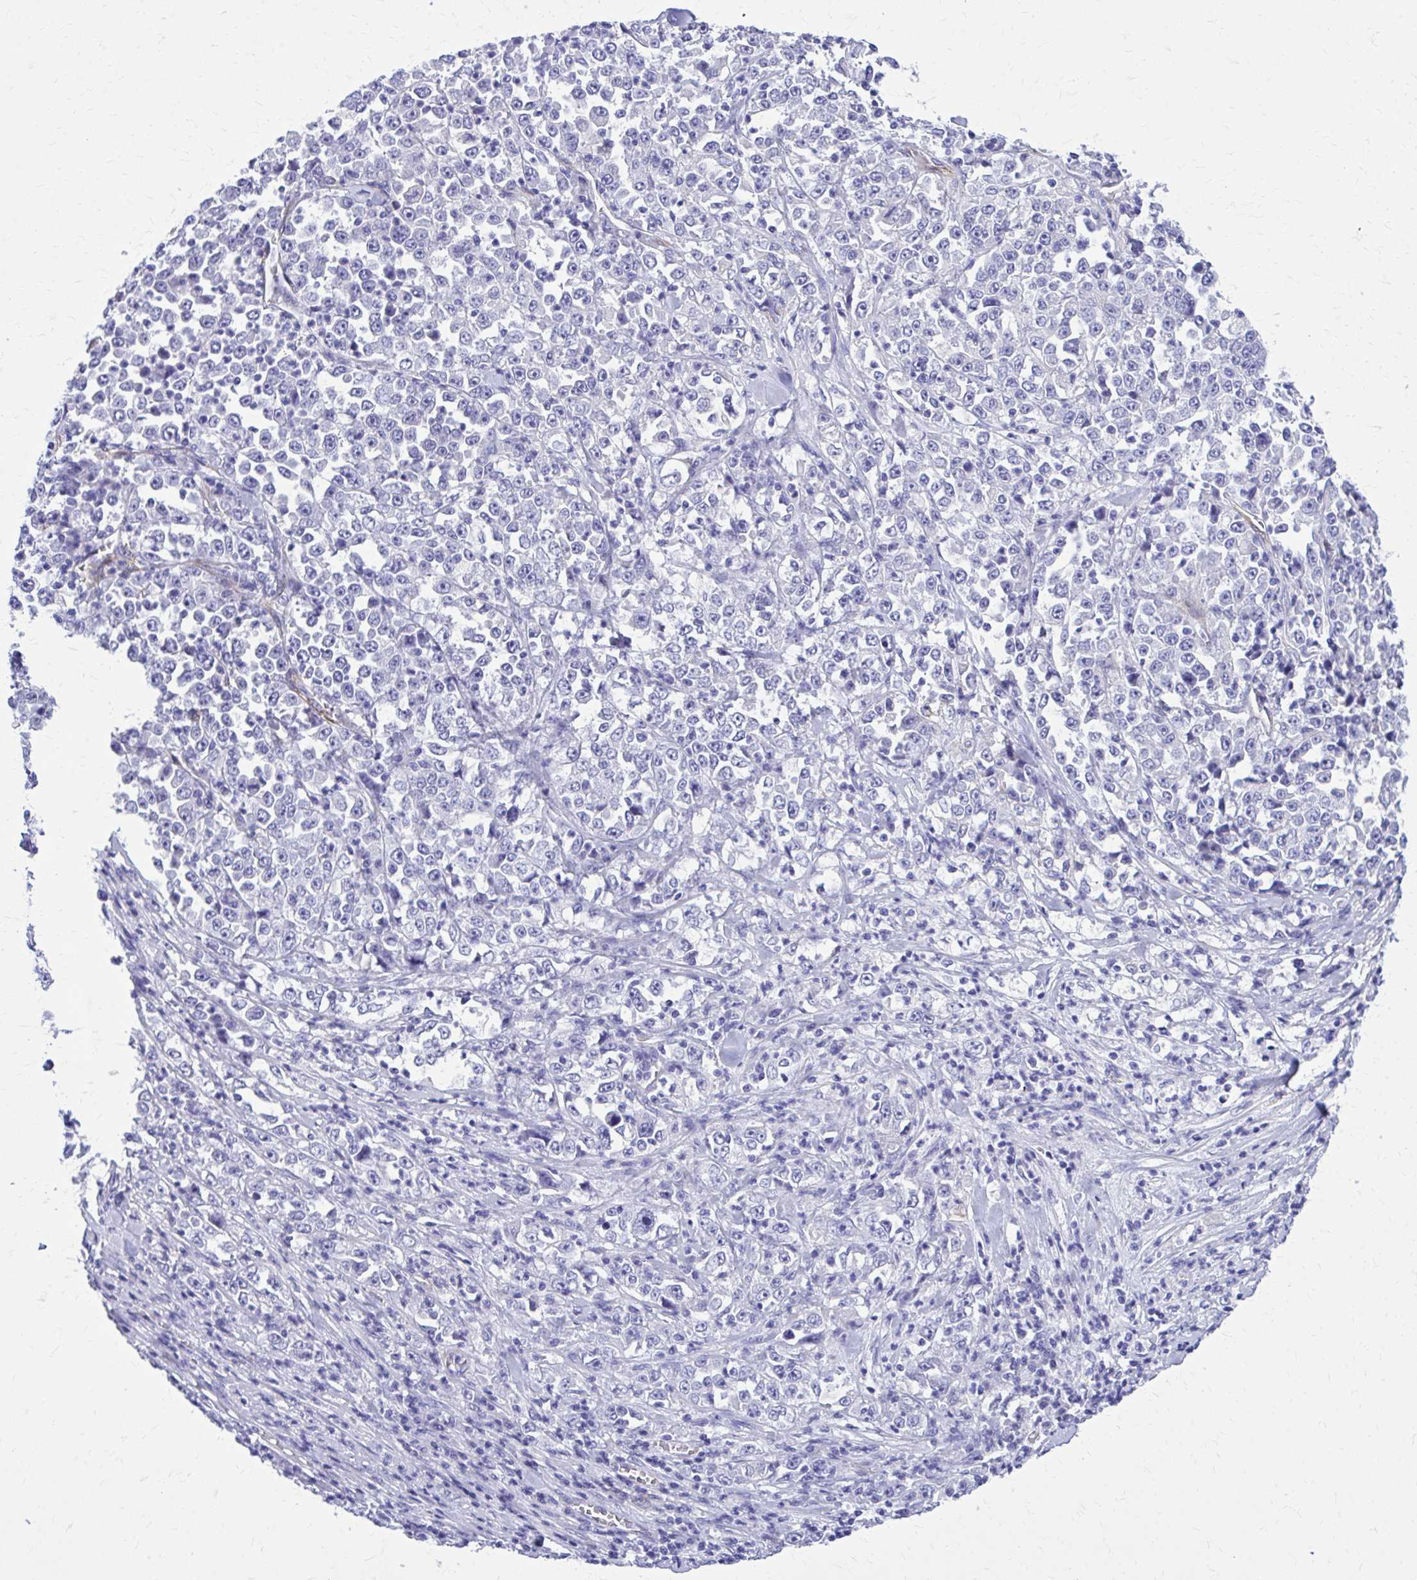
{"staining": {"intensity": "negative", "quantity": "none", "location": "none"}, "tissue": "stomach cancer", "cell_type": "Tumor cells", "image_type": "cancer", "snomed": [{"axis": "morphology", "description": "Normal tissue, NOS"}, {"axis": "morphology", "description": "Adenocarcinoma, NOS"}, {"axis": "topography", "description": "Stomach, upper"}, {"axis": "topography", "description": "Stomach"}], "caption": "There is no significant positivity in tumor cells of stomach cancer (adenocarcinoma).", "gene": "EPB41L1", "patient": {"sex": "male", "age": 59}}